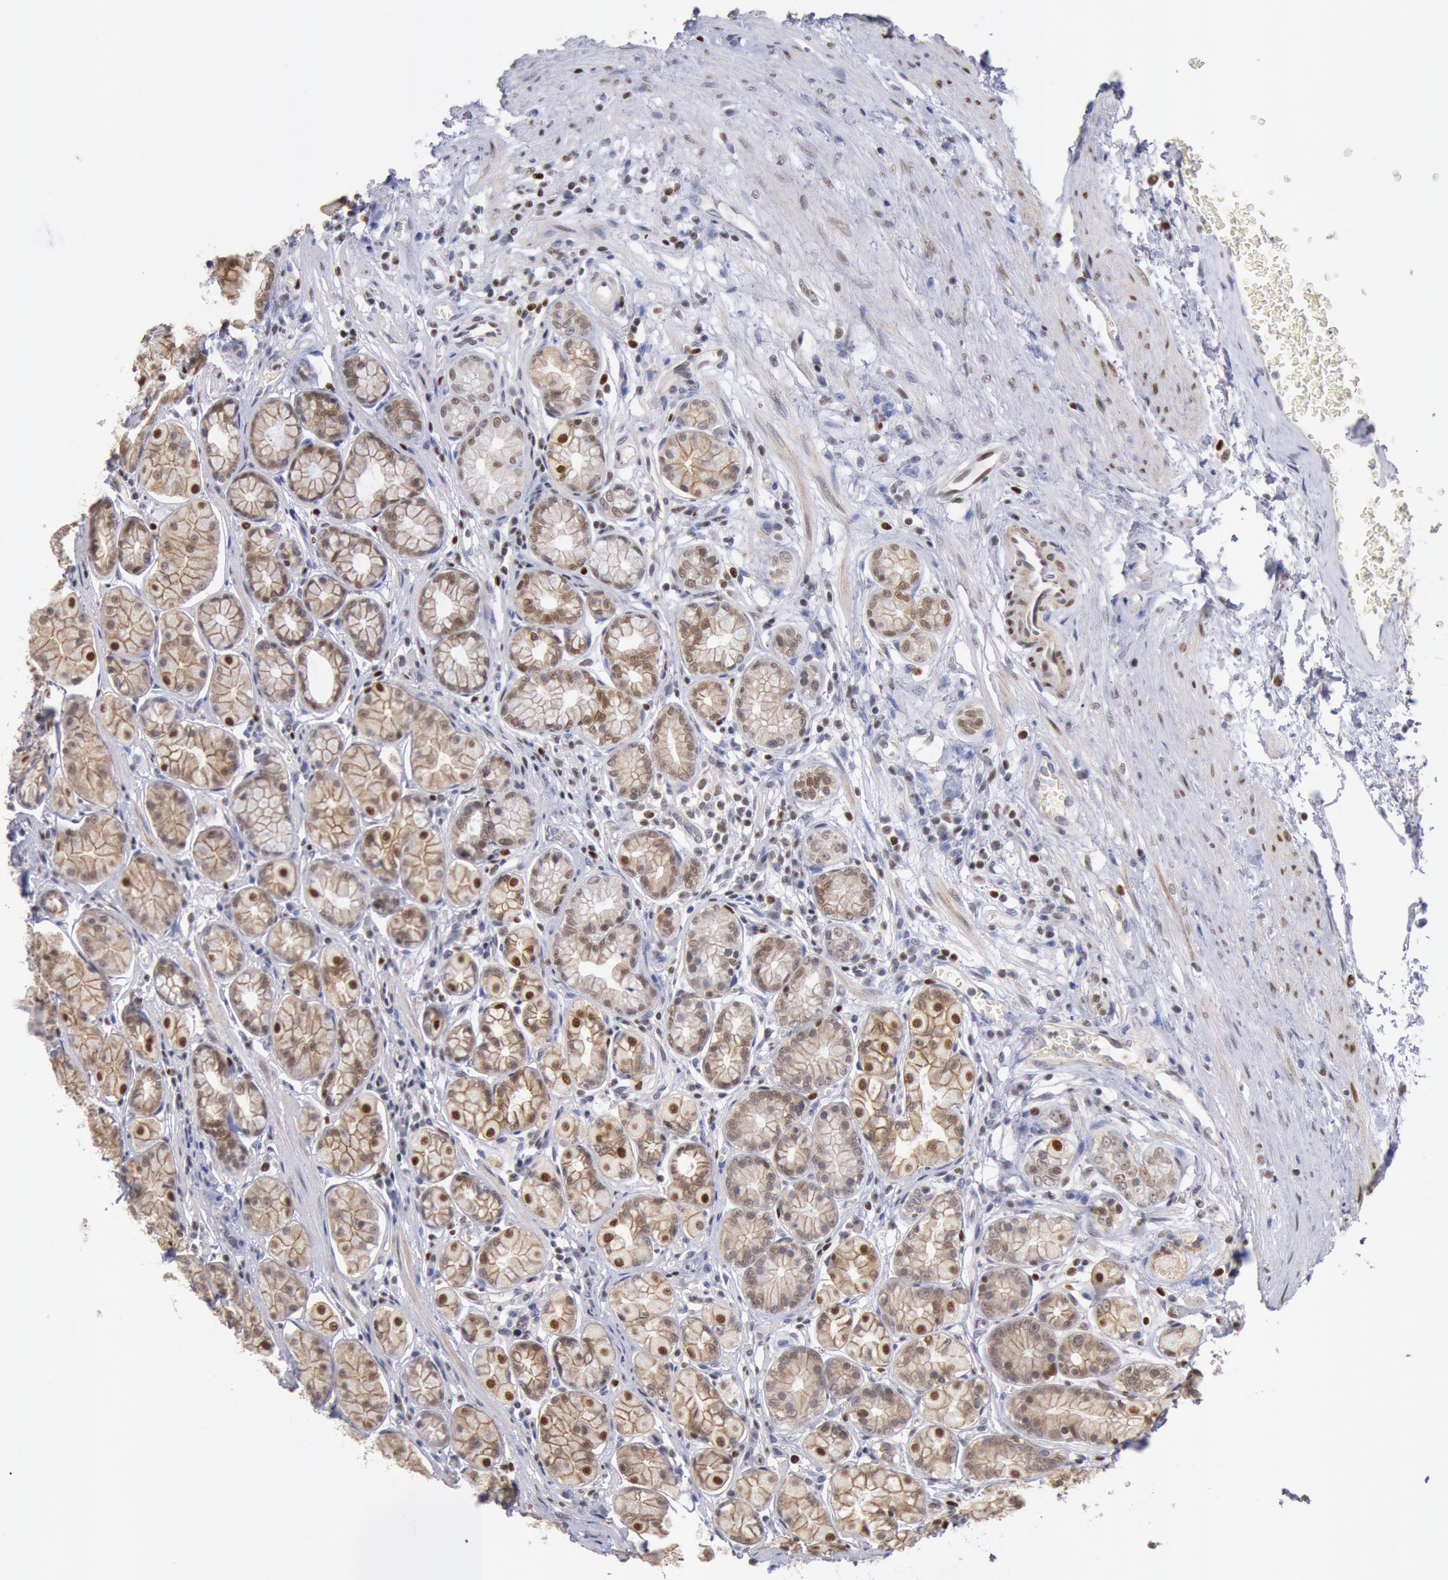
{"staining": {"intensity": "weak", "quantity": ">75%", "location": "cytoplasmic/membranous,nuclear"}, "tissue": "stomach", "cell_type": "Glandular cells", "image_type": "normal", "snomed": [{"axis": "morphology", "description": "Normal tissue, NOS"}, {"axis": "topography", "description": "Stomach"}, {"axis": "topography", "description": "Stomach, lower"}], "caption": "IHC histopathology image of normal human stomach stained for a protein (brown), which shows low levels of weak cytoplasmic/membranous,nuclear expression in approximately >75% of glandular cells.", "gene": "RPS6KA5", "patient": {"sex": "male", "age": 76}}